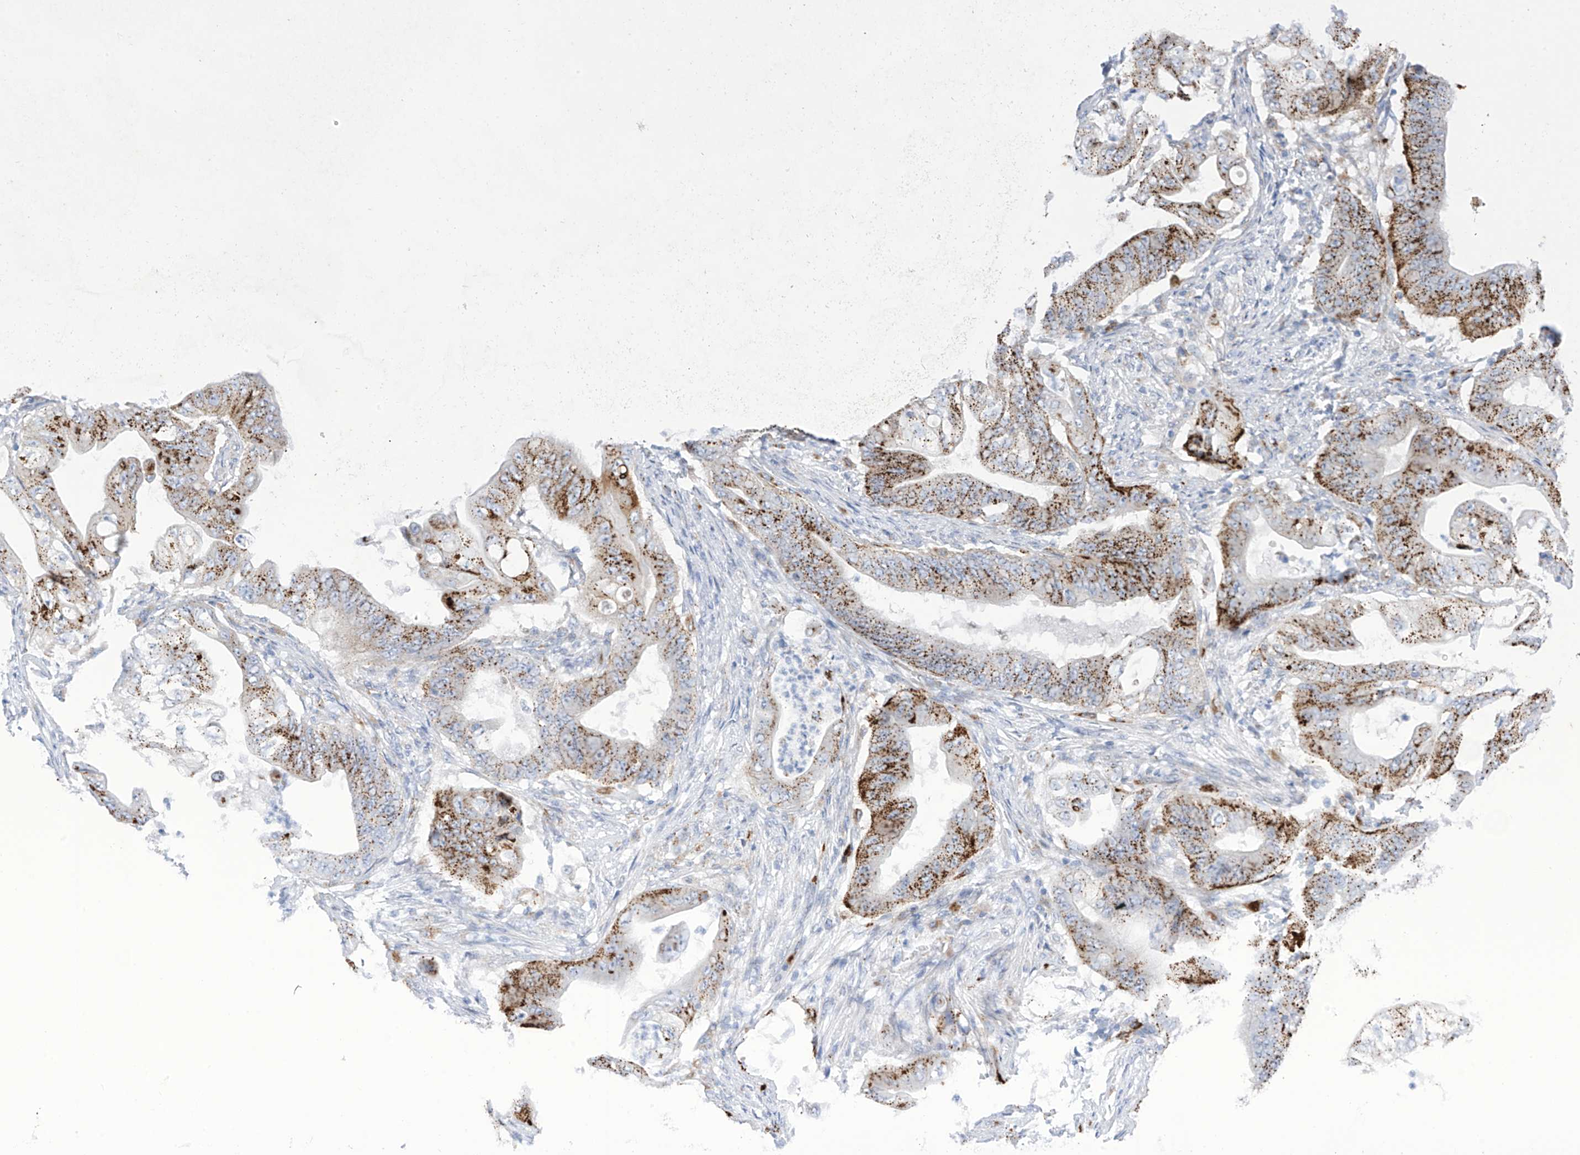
{"staining": {"intensity": "strong", "quantity": ">75%", "location": "cytoplasmic/membranous"}, "tissue": "stomach cancer", "cell_type": "Tumor cells", "image_type": "cancer", "snomed": [{"axis": "morphology", "description": "Adenocarcinoma, NOS"}, {"axis": "topography", "description": "Stomach"}], "caption": "Stomach adenocarcinoma stained with a protein marker exhibits strong staining in tumor cells.", "gene": "PSPH", "patient": {"sex": "female", "age": 73}}